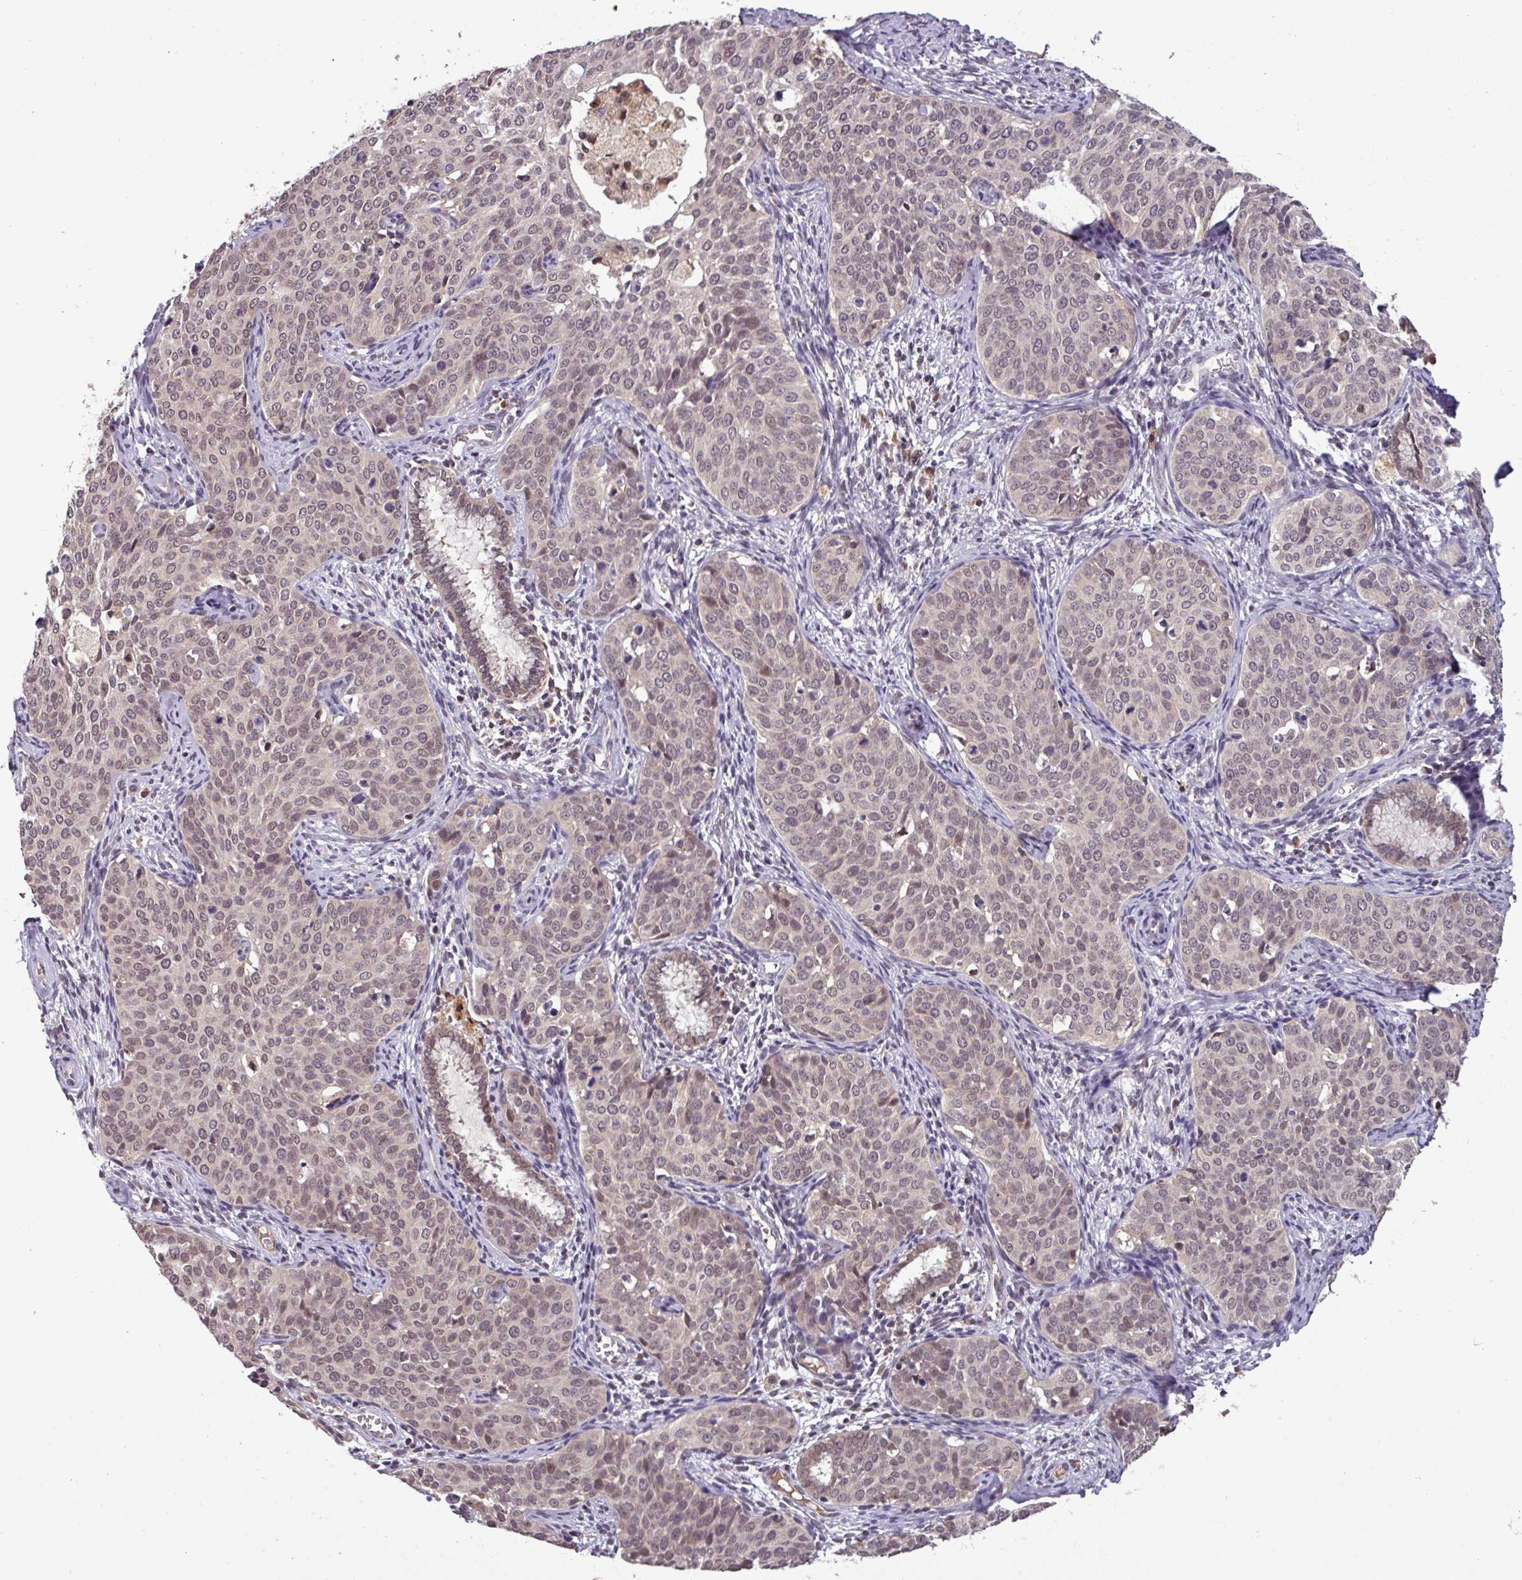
{"staining": {"intensity": "weak", "quantity": "25%-75%", "location": "nuclear"}, "tissue": "cervical cancer", "cell_type": "Tumor cells", "image_type": "cancer", "snomed": [{"axis": "morphology", "description": "Squamous cell carcinoma, NOS"}, {"axis": "topography", "description": "Cervix"}], "caption": "Immunohistochemistry image of neoplastic tissue: cervical cancer stained using immunohistochemistry demonstrates low levels of weak protein expression localized specifically in the nuclear of tumor cells, appearing as a nuclear brown color.", "gene": "NOB1", "patient": {"sex": "female", "age": 44}}